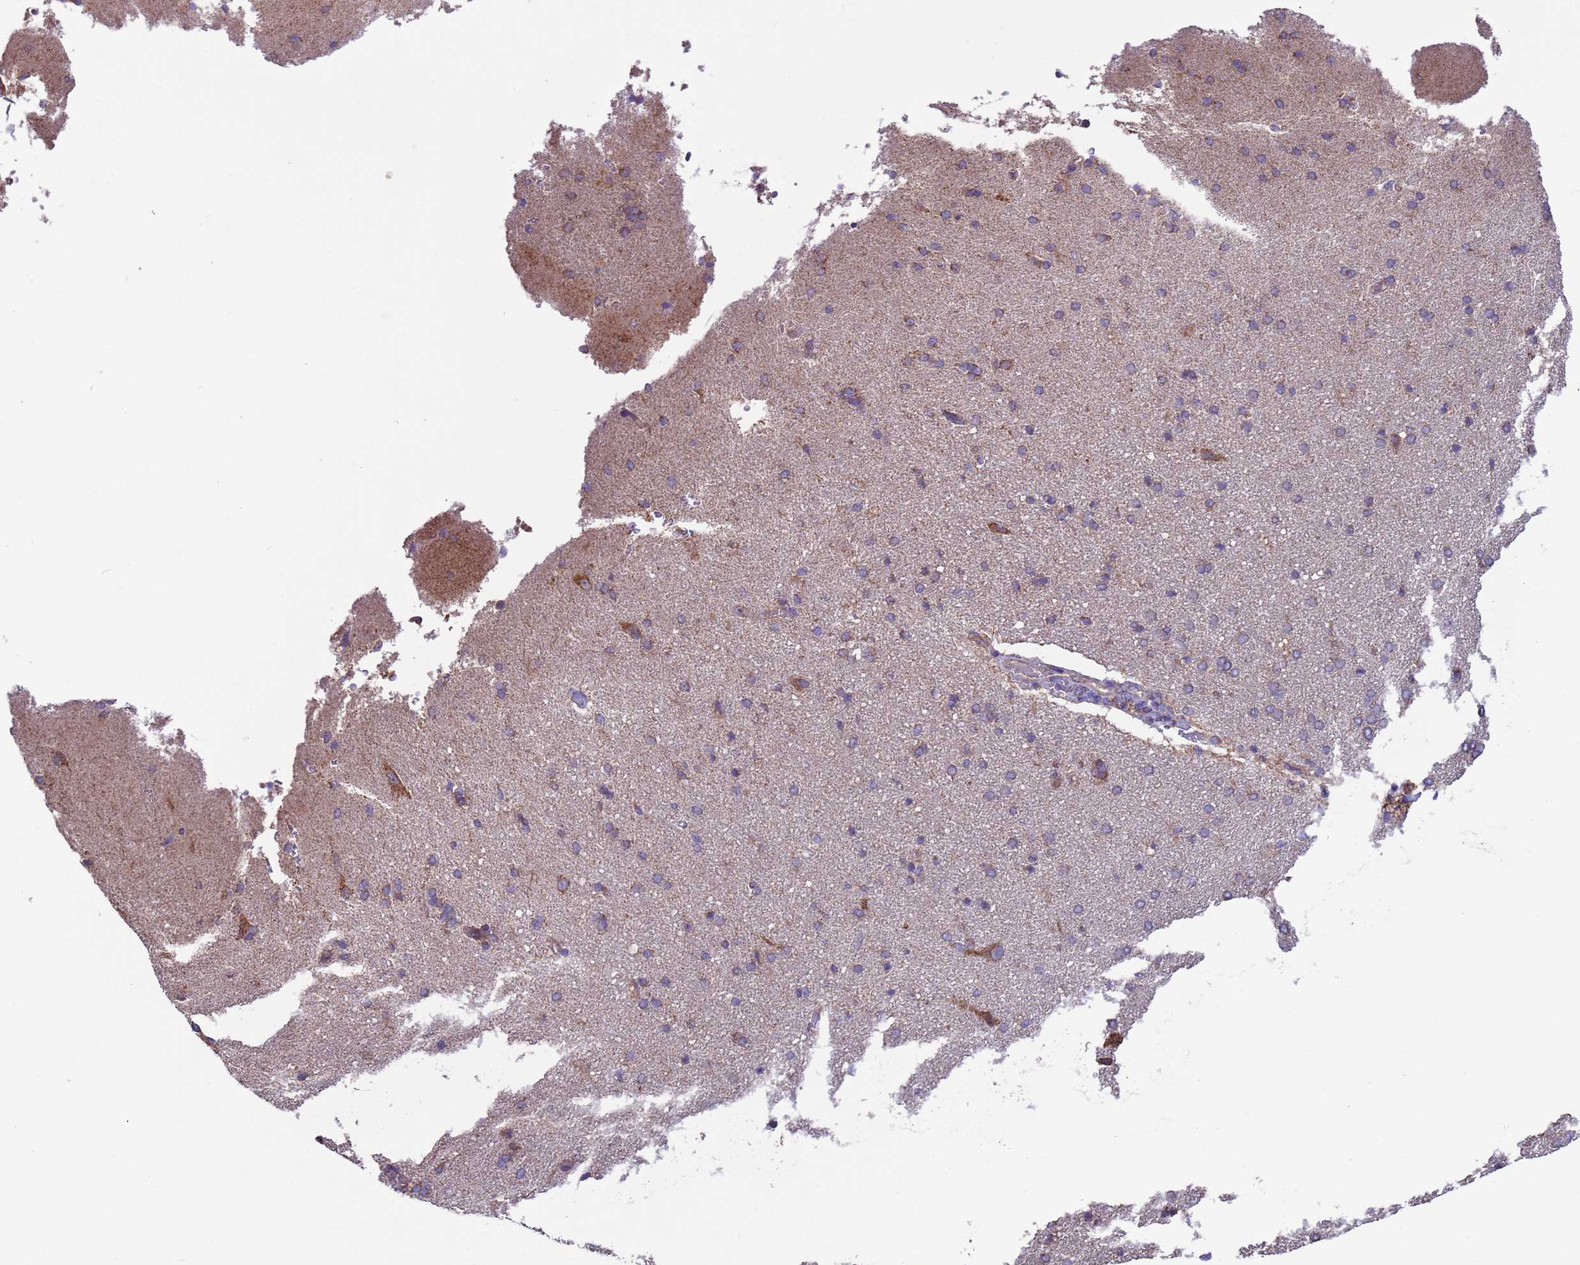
{"staining": {"intensity": "weak", "quantity": "25%-75%", "location": "cytoplasmic/membranous"}, "tissue": "cerebral cortex", "cell_type": "Endothelial cells", "image_type": "normal", "snomed": [{"axis": "morphology", "description": "Normal tissue, NOS"}, {"axis": "topography", "description": "Cerebral cortex"}], "caption": "Brown immunohistochemical staining in normal cerebral cortex demonstrates weak cytoplasmic/membranous staining in about 25%-75% of endothelial cells.", "gene": "EEF1AKMT1", "patient": {"sex": "male", "age": 62}}